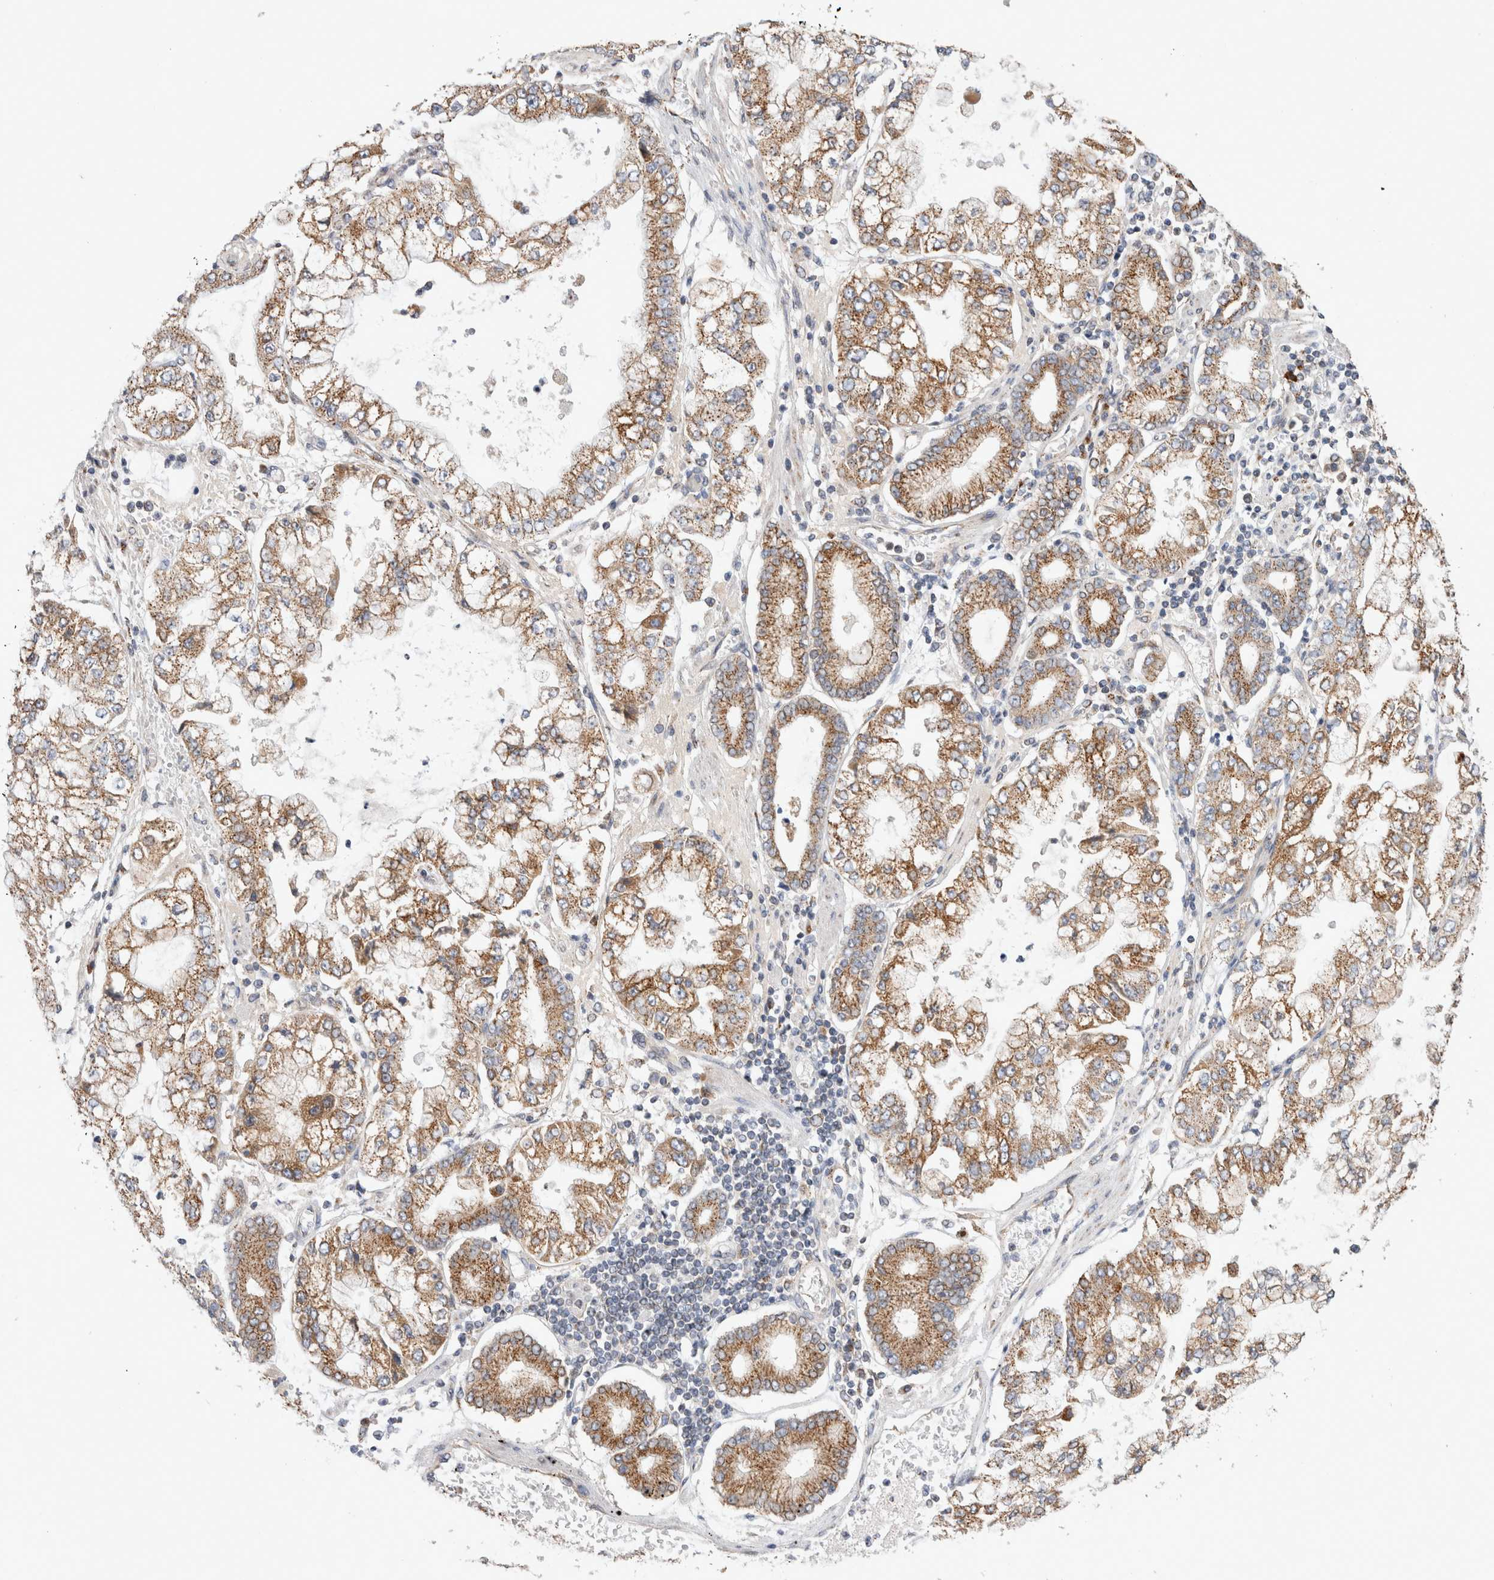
{"staining": {"intensity": "moderate", "quantity": ">75%", "location": "cytoplasmic/membranous"}, "tissue": "stomach cancer", "cell_type": "Tumor cells", "image_type": "cancer", "snomed": [{"axis": "morphology", "description": "Adenocarcinoma, NOS"}, {"axis": "topography", "description": "Stomach"}], "caption": "The image demonstrates a brown stain indicating the presence of a protein in the cytoplasmic/membranous of tumor cells in stomach adenocarcinoma.", "gene": "IARS2", "patient": {"sex": "male", "age": 76}}